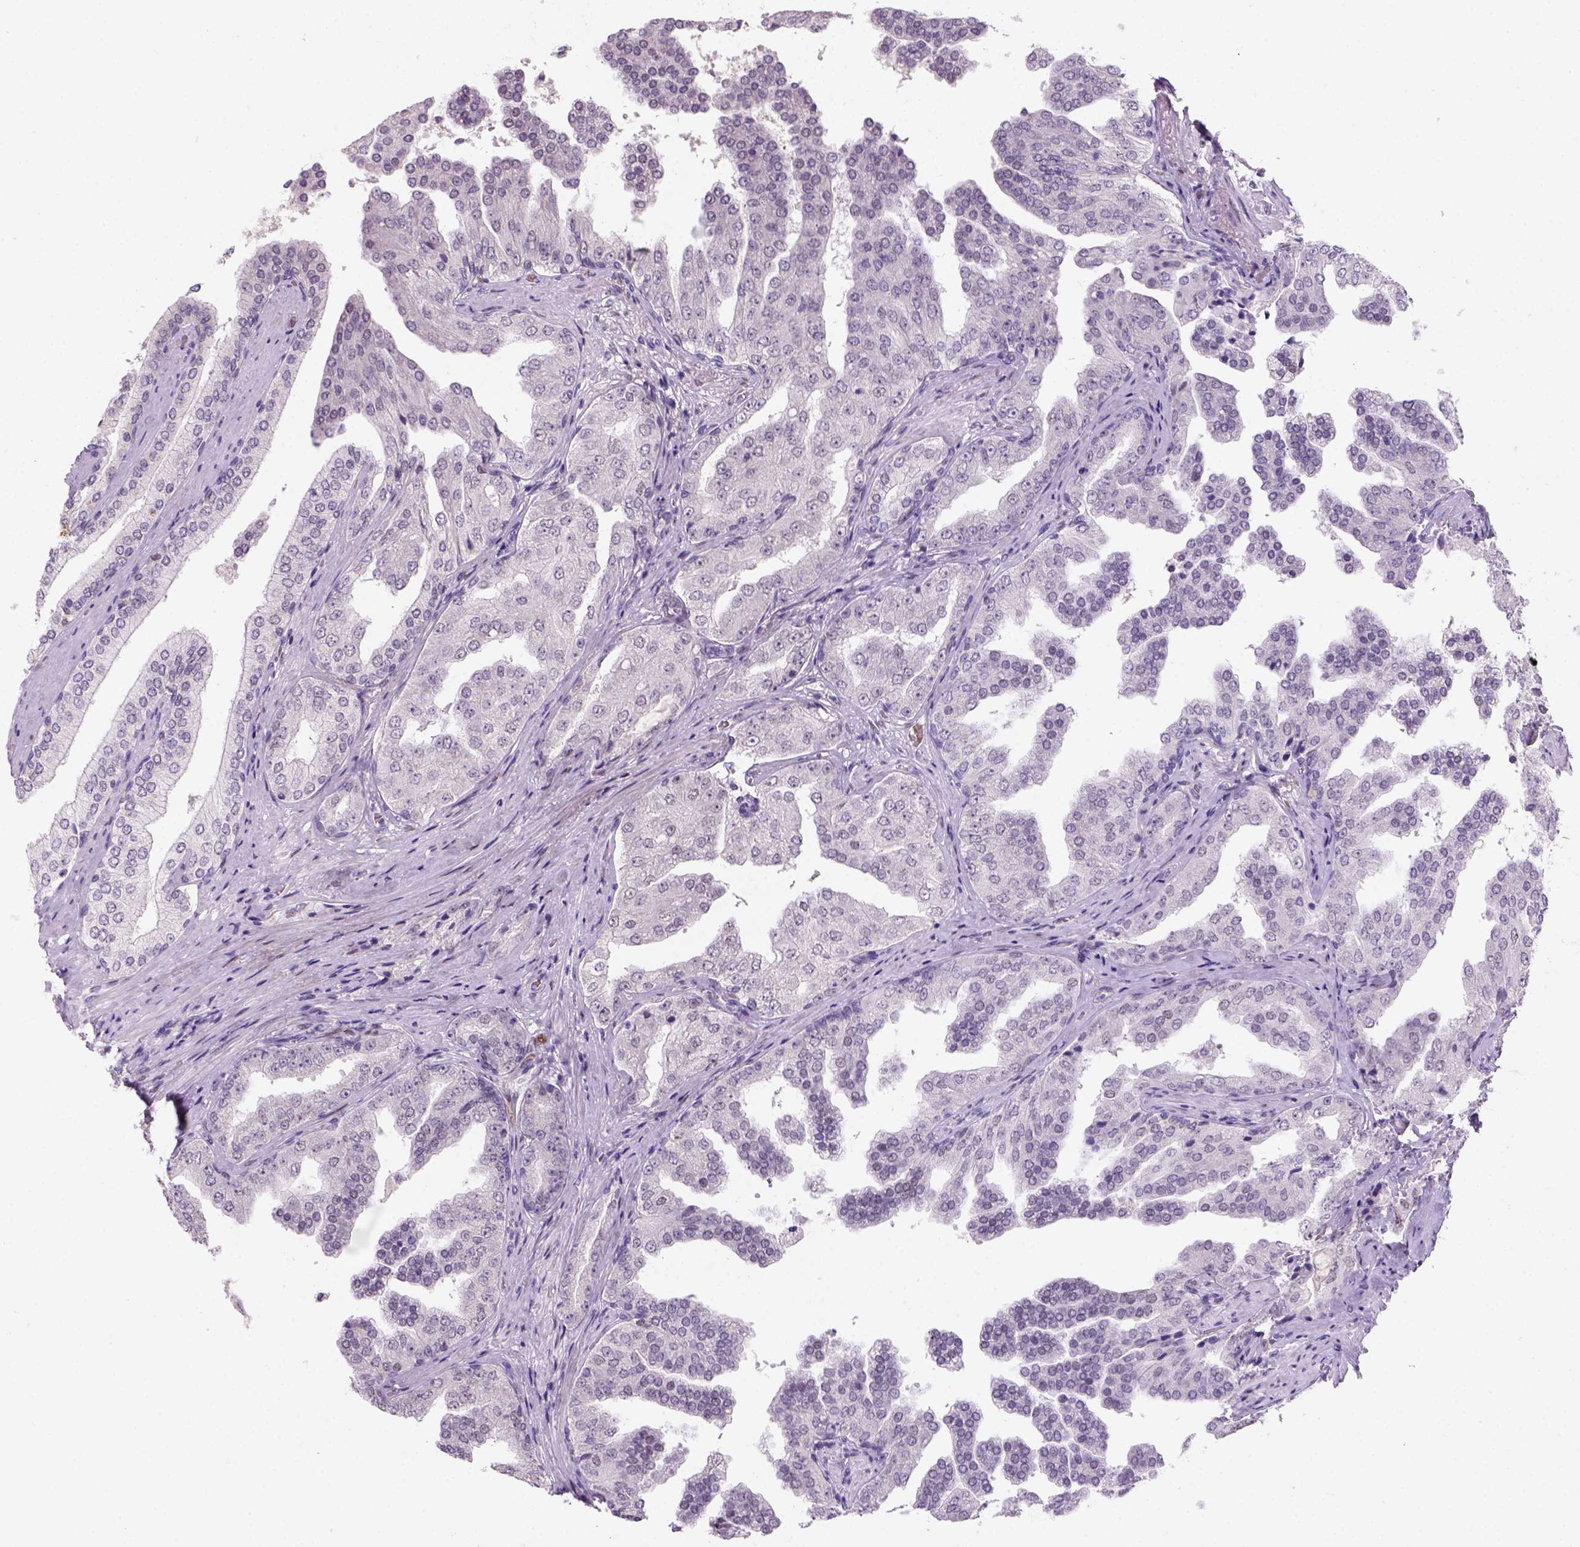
{"staining": {"intensity": "negative", "quantity": "none", "location": "none"}, "tissue": "prostate cancer", "cell_type": "Tumor cells", "image_type": "cancer", "snomed": [{"axis": "morphology", "description": "Adenocarcinoma, Low grade"}, {"axis": "topography", "description": "Prostate and seminal vesicle, NOS"}], "caption": "Immunohistochemistry photomicrograph of human prostate adenocarcinoma (low-grade) stained for a protein (brown), which shows no staining in tumor cells.", "gene": "ZMAT4", "patient": {"sex": "male", "age": 61}}